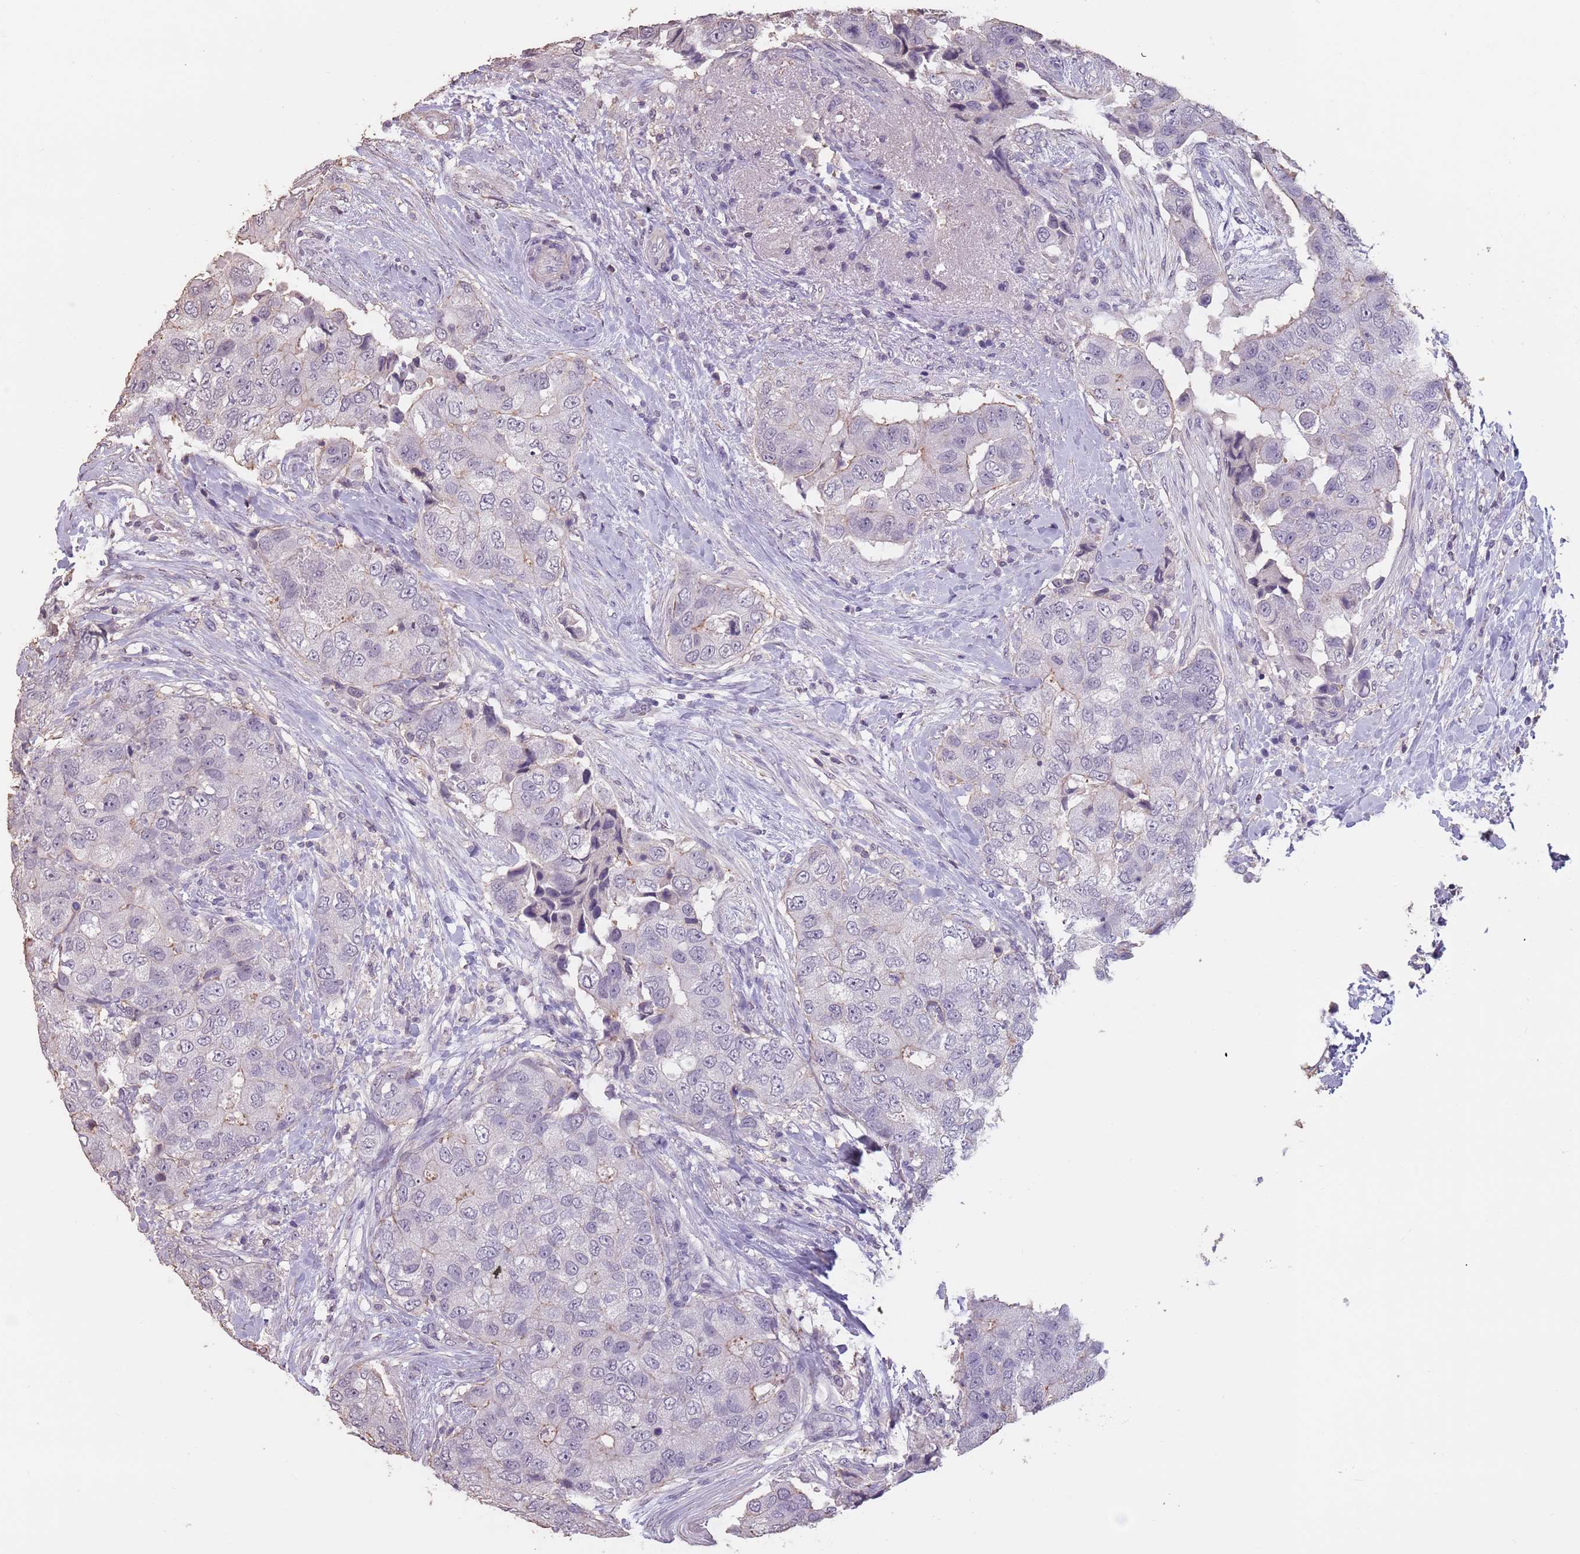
{"staining": {"intensity": "negative", "quantity": "none", "location": "none"}, "tissue": "breast cancer", "cell_type": "Tumor cells", "image_type": "cancer", "snomed": [{"axis": "morphology", "description": "Normal tissue, NOS"}, {"axis": "morphology", "description": "Duct carcinoma"}, {"axis": "topography", "description": "Breast"}], "caption": "An image of human breast invasive ductal carcinoma is negative for staining in tumor cells.", "gene": "SUN5", "patient": {"sex": "female", "age": 62}}